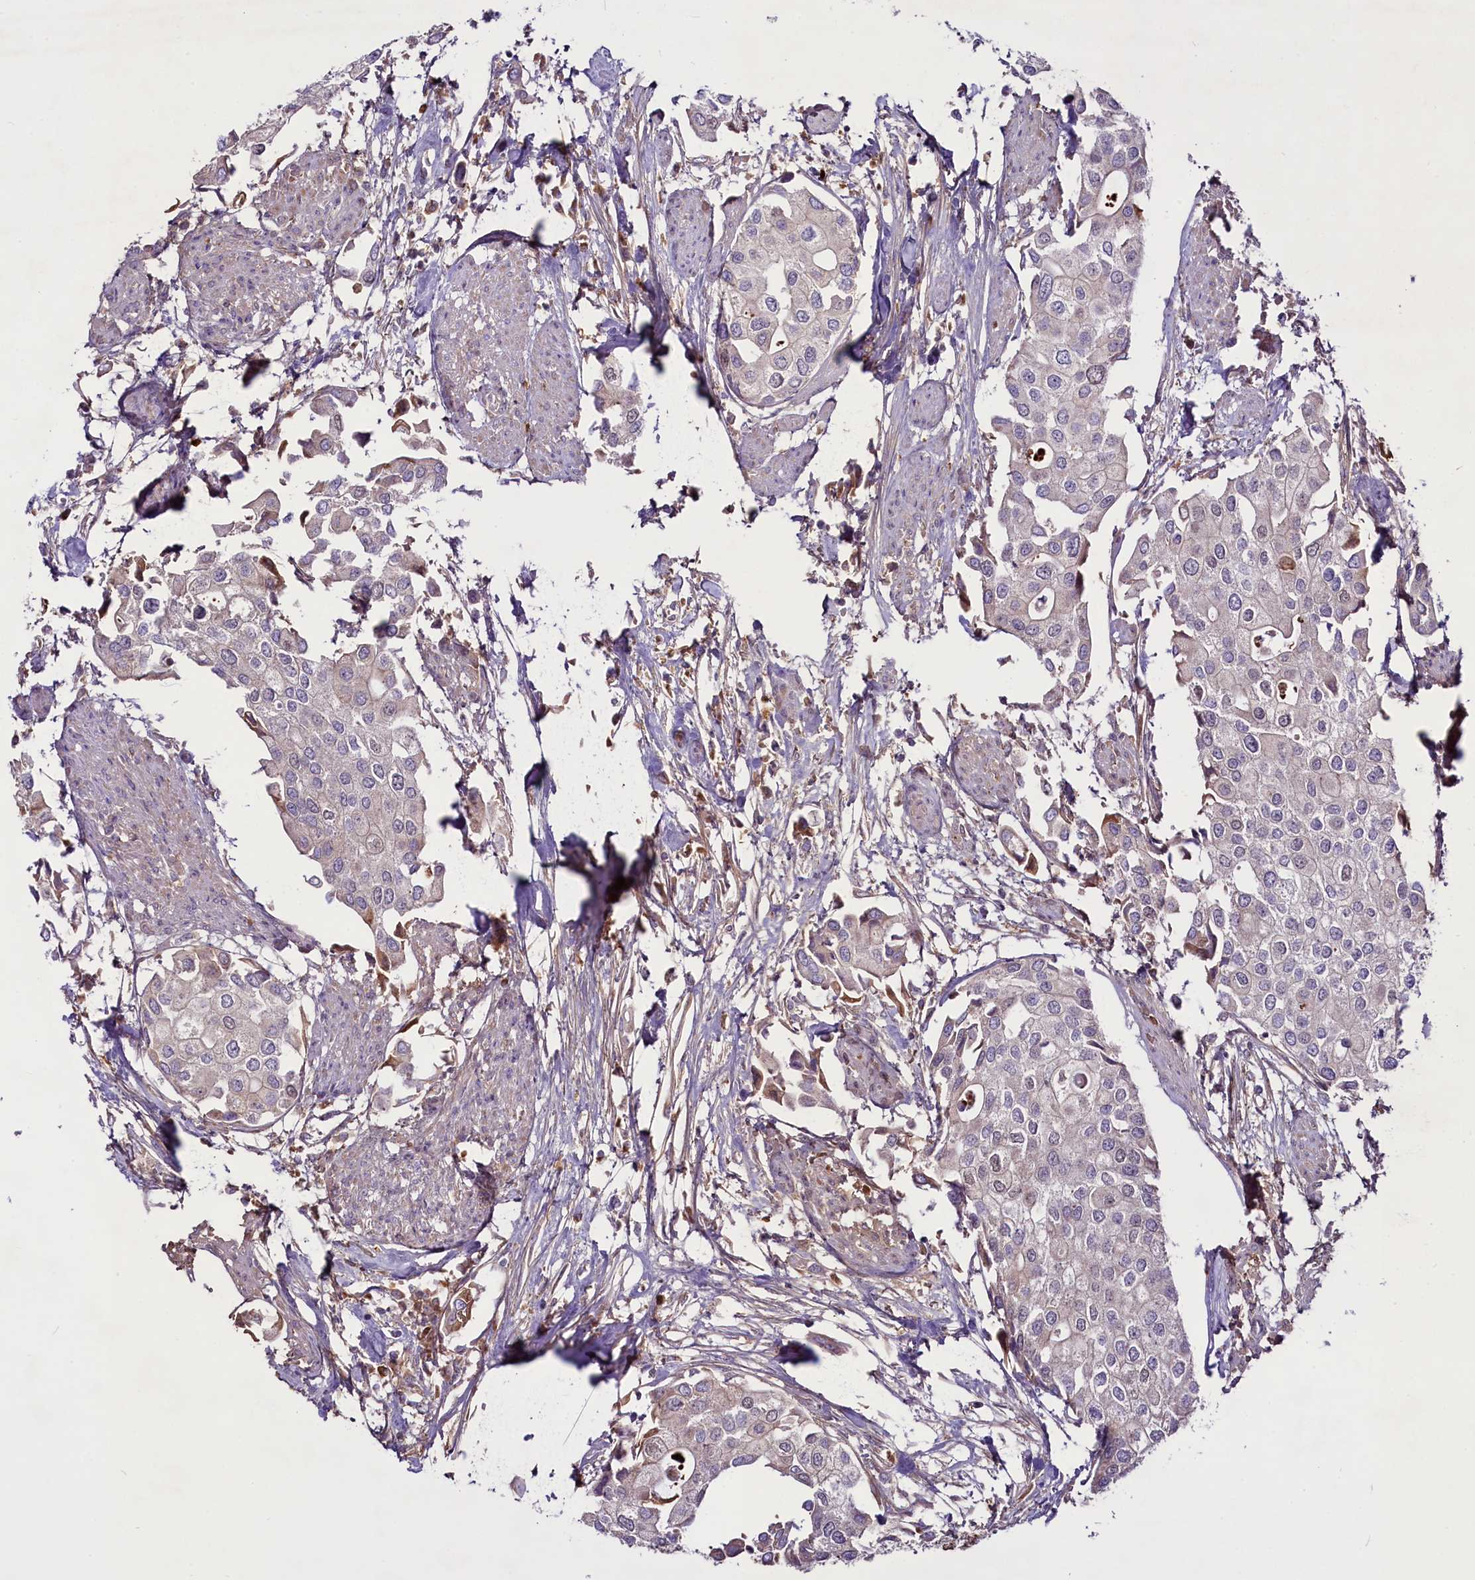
{"staining": {"intensity": "negative", "quantity": "none", "location": "none"}, "tissue": "urothelial cancer", "cell_type": "Tumor cells", "image_type": "cancer", "snomed": [{"axis": "morphology", "description": "Urothelial carcinoma, High grade"}, {"axis": "topography", "description": "Urinary bladder"}], "caption": "The histopathology image exhibits no significant positivity in tumor cells of high-grade urothelial carcinoma.", "gene": "RSBN1", "patient": {"sex": "male", "age": 64}}